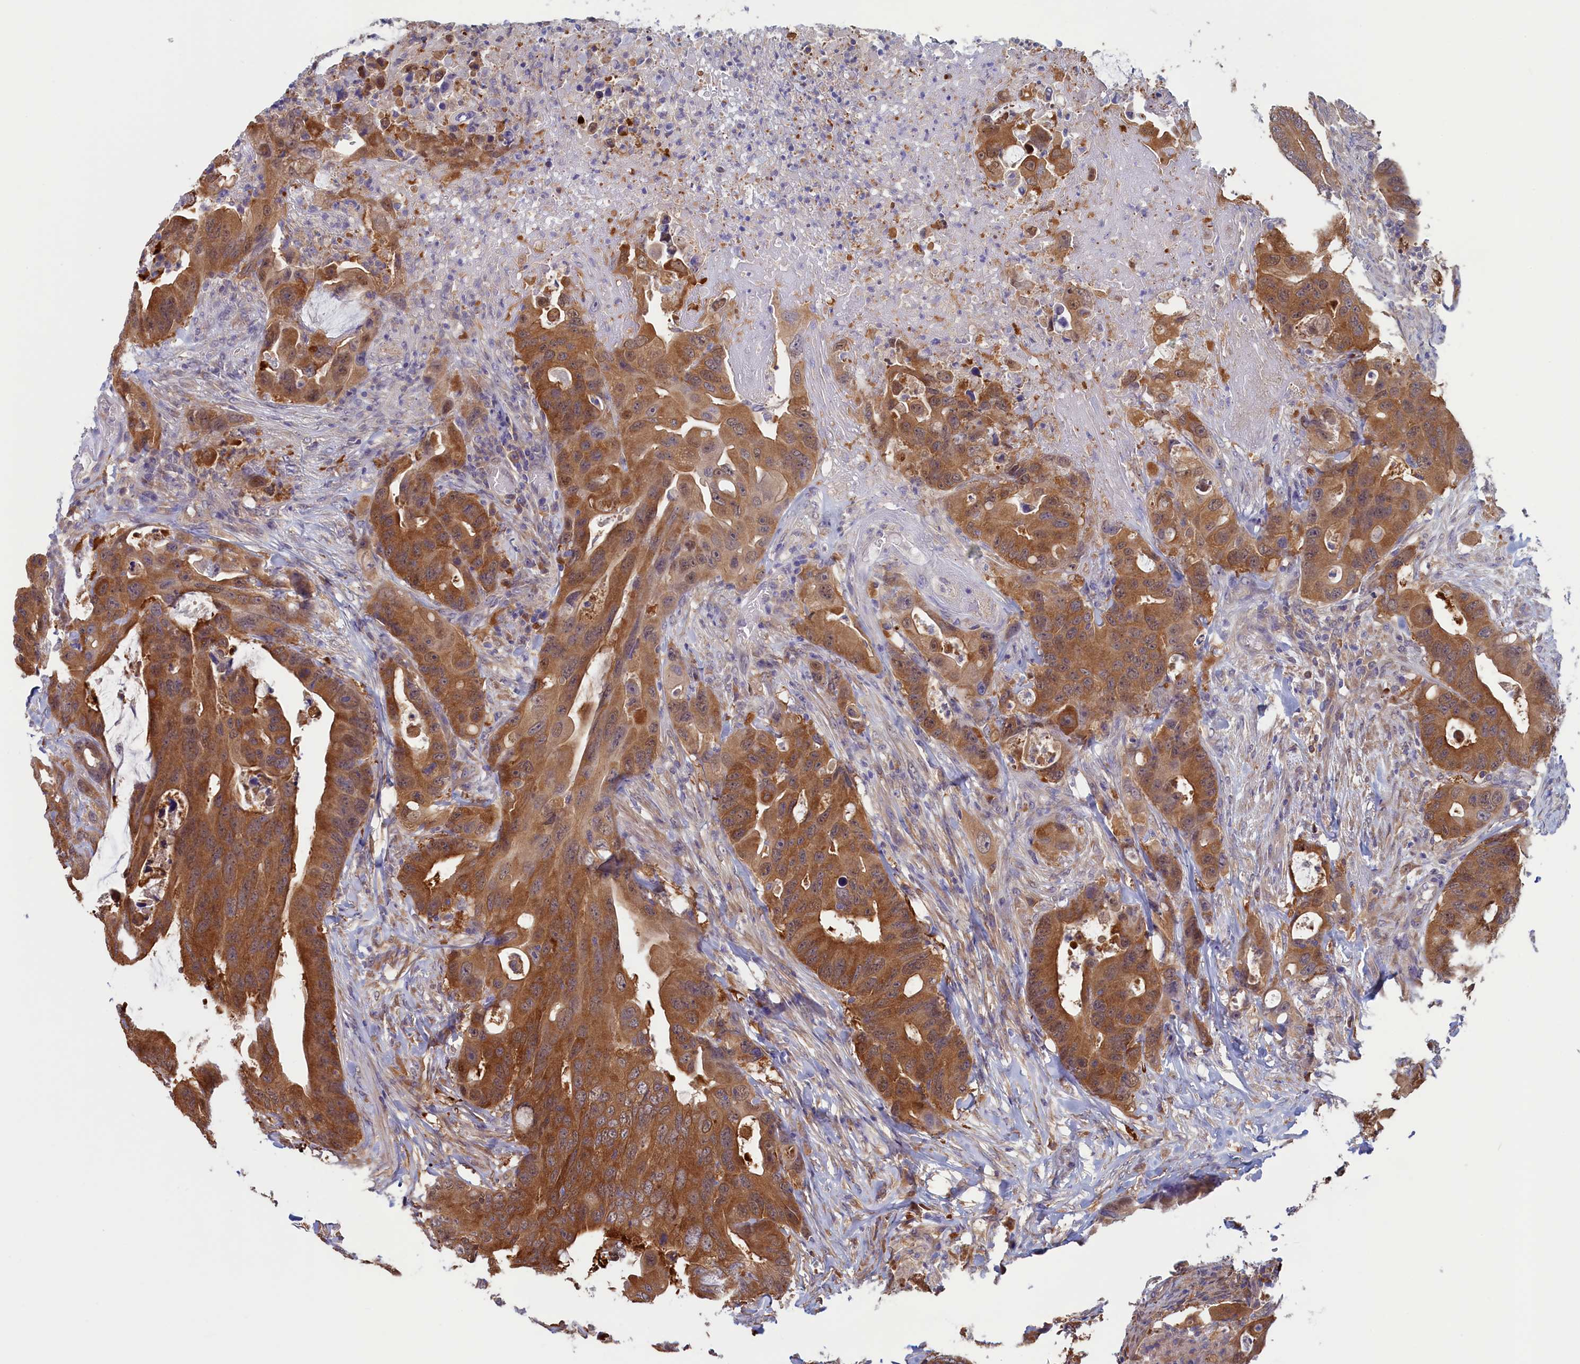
{"staining": {"intensity": "moderate", "quantity": ">75%", "location": "cytoplasmic/membranous"}, "tissue": "colorectal cancer", "cell_type": "Tumor cells", "image_type": "cancer", "snomed": [{"axis": "morphology", "description": "Adenocarcinoma, NOS"}, {"axis": "topography", "description": "Colon"}], "caption": "Immunohistochemistry micrograph of neoplastic tissue: colorectal cancer (adenocarcinoma) stained using immunohistochemistry (IHC) displays medium levels of moderate protein expression localized specifically in the cytoplasmic/membranous of tumor cells, appearing as a cytoplasmic/membranous brown color.", "gene": "SYNDIG1L", "patient": {"sex": "male", "age": 71}}